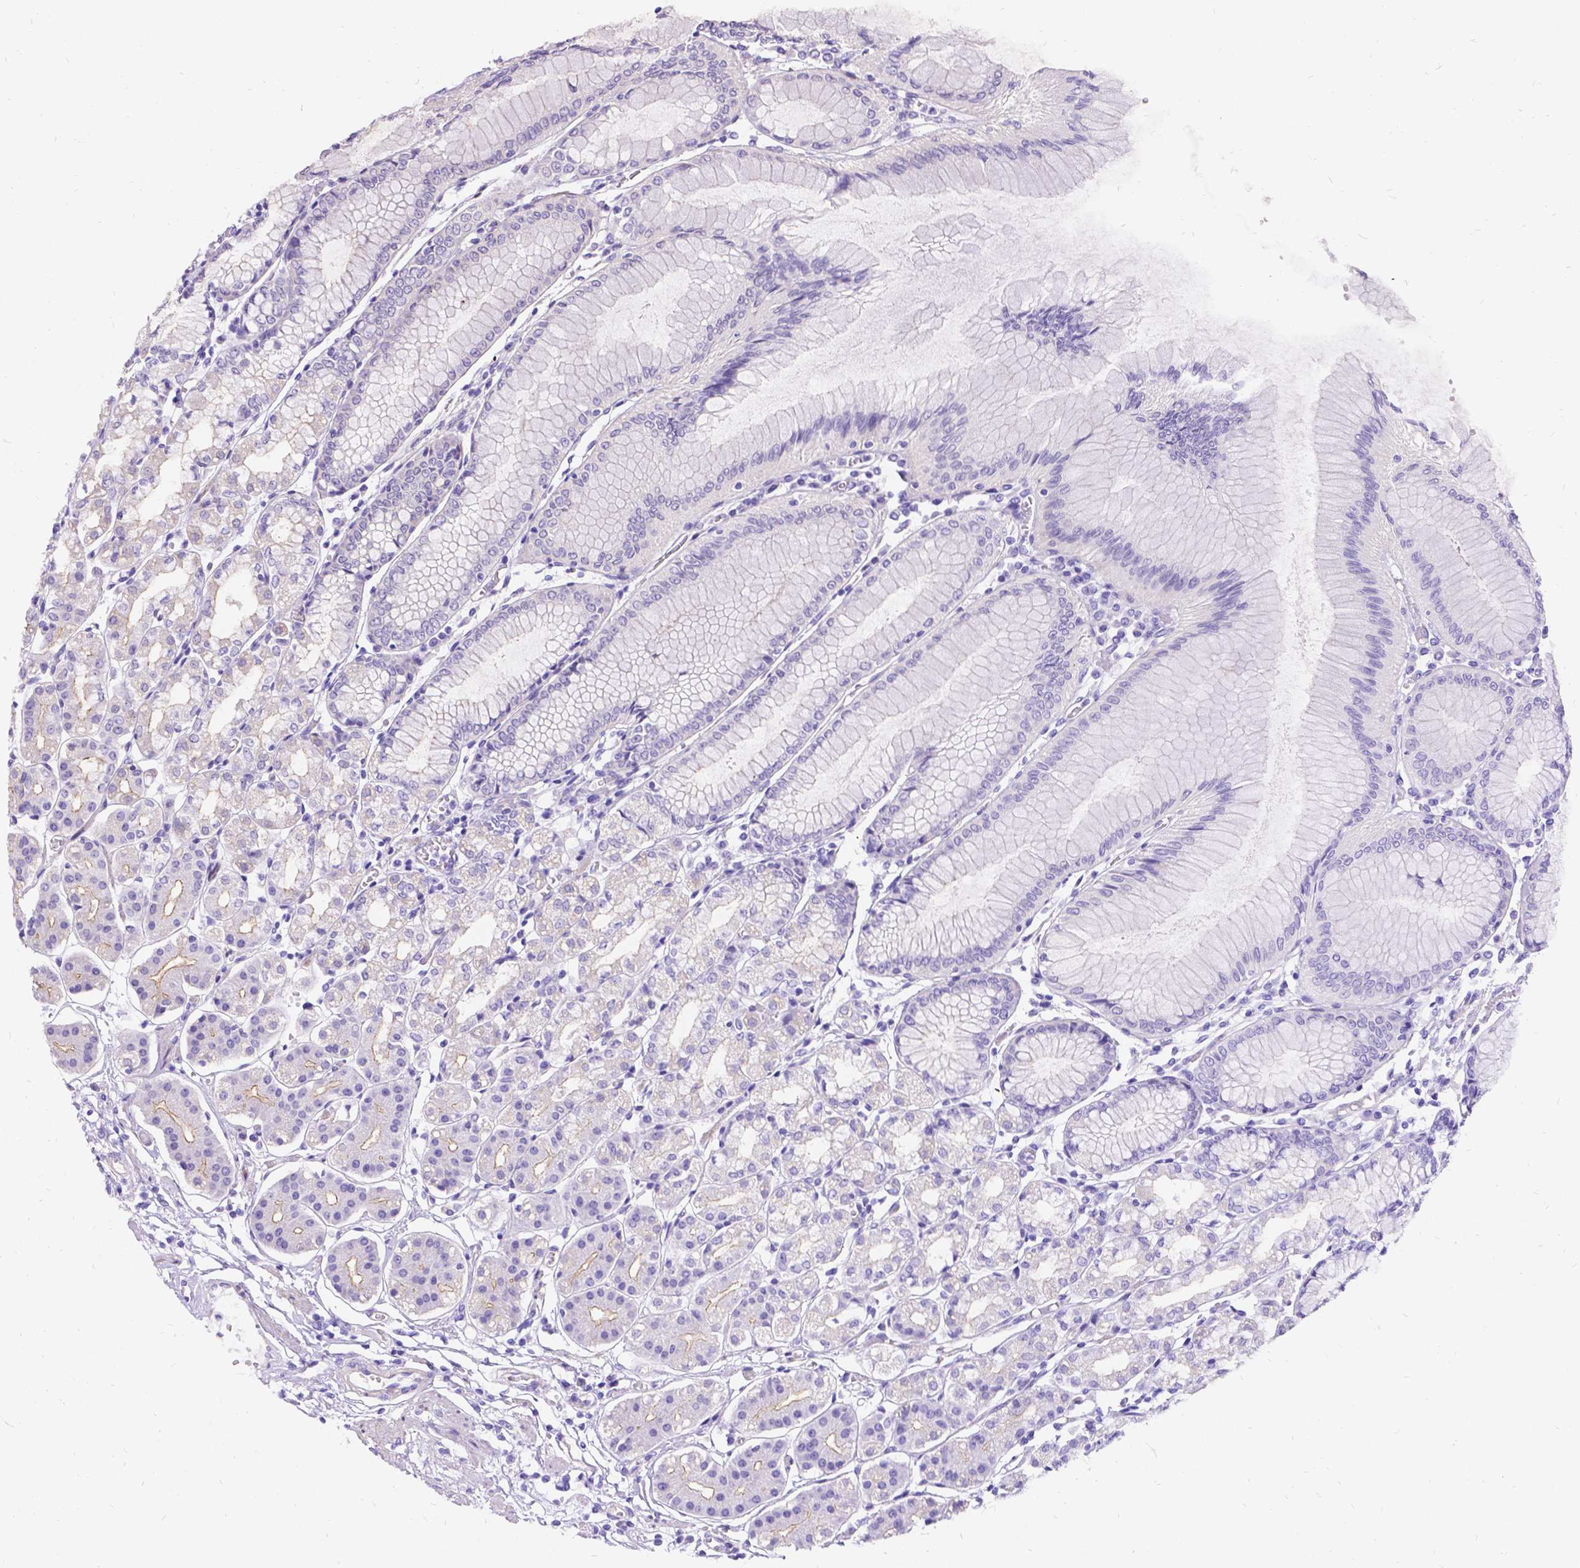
{"staining": {"intensity": "weak", "quantity": "<25%", "location": "cytoplasmic/membranous"}, "tissue": "stomach", "cell_type": "Glandular cells", "image_type": "normal", "snomed": [{"axis": "morphology", "description": "Normal tissue, NOS"}, {"axis": "topography", "description": "Skeletal muscle"}, {"axis": "topography", "description": "Stomach"}], "caption": "The photomicrograph displays no significant expression in glandular cells of stomach. Brightfield microscopy of immunohistochemistry (IHC) stained with DAB (brown) and hematoxylin (blue), captured at high magnification.", "gene": "PALS1", "patient": {"sex": "female", "age": 57}}